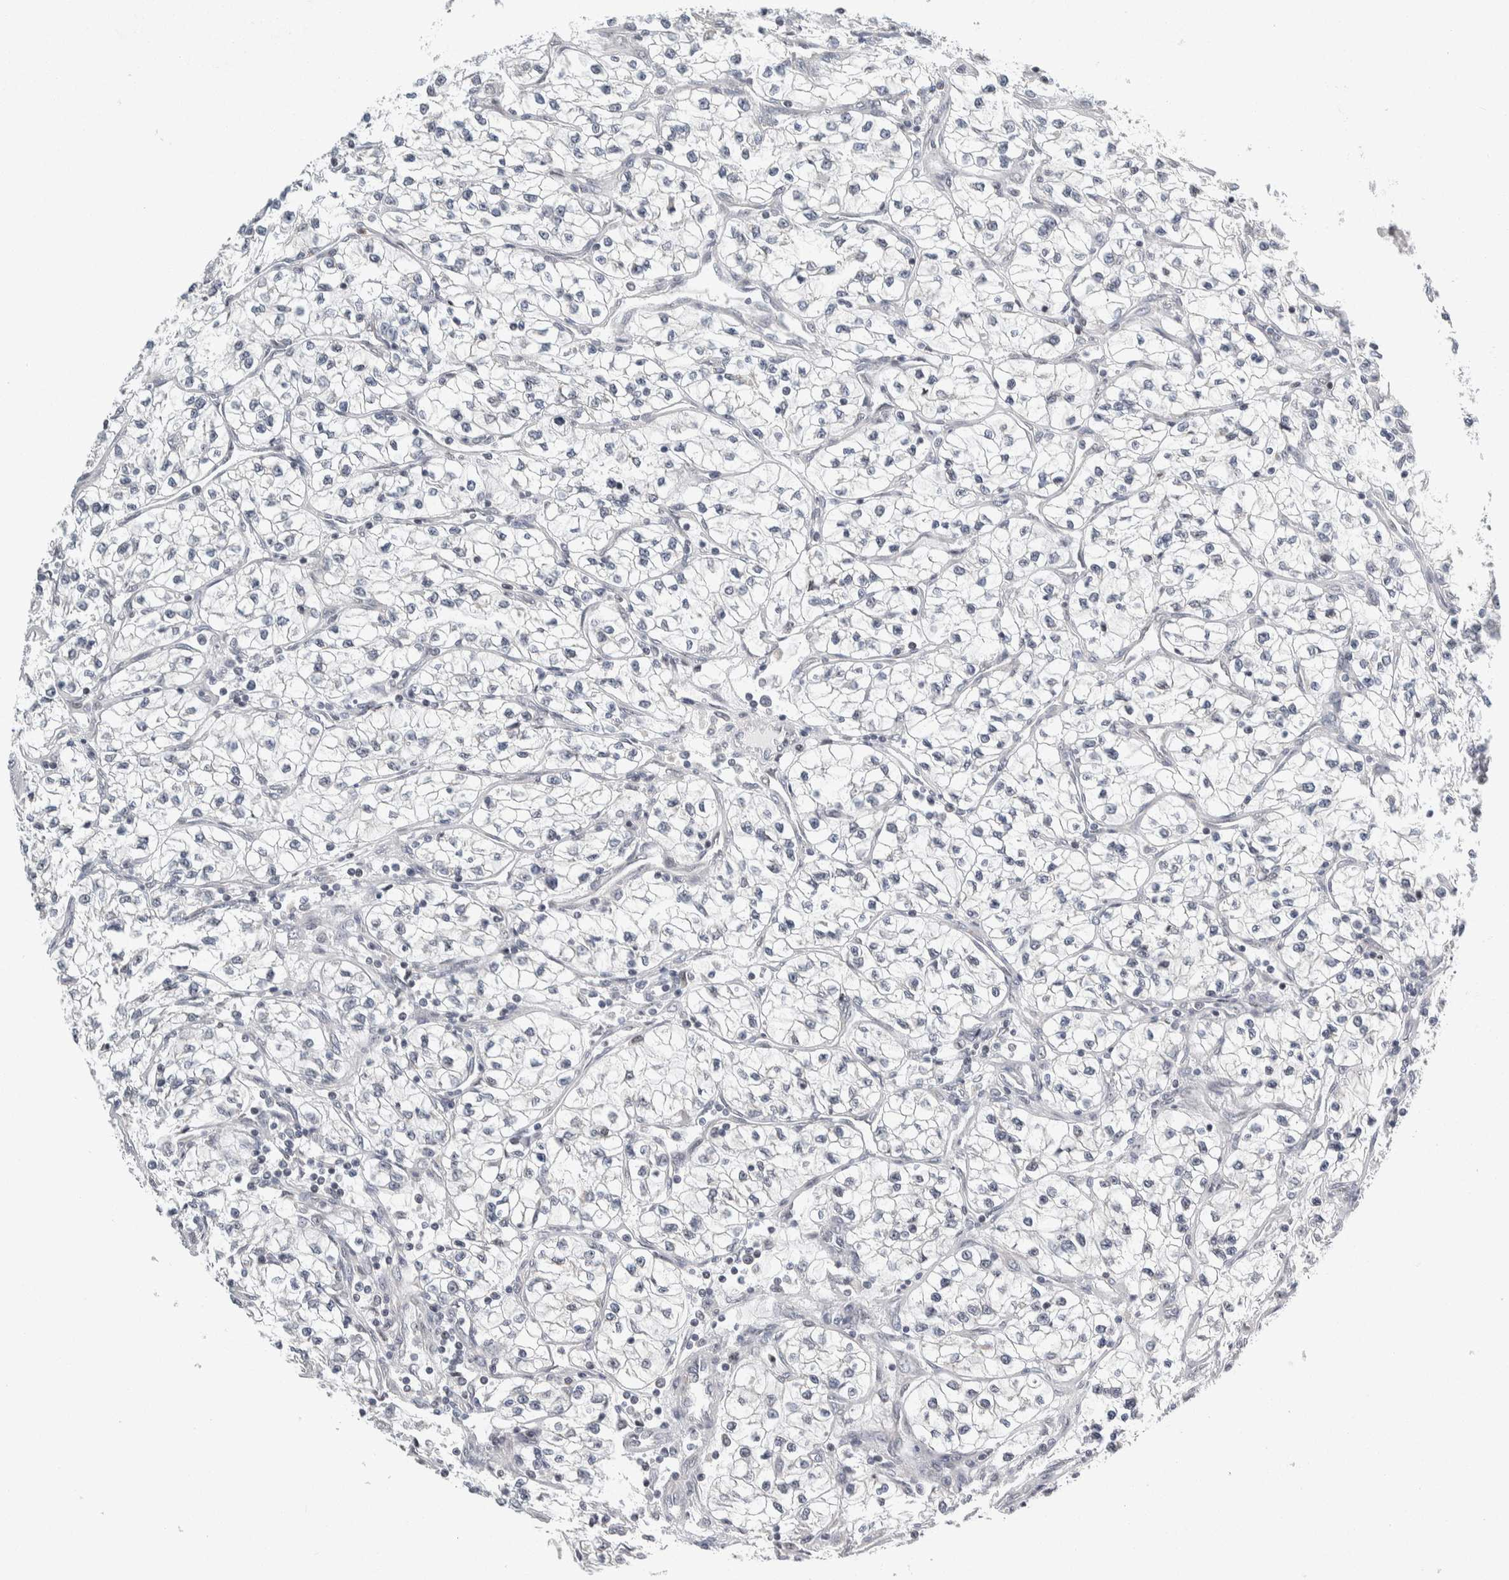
{"staining": {"intensity": "negative", "quantity": "none", "location": "none"}, "tissue": "renal cancer", "cell_type": "Tumor cells", "image_type": "cancer", "snomed": [{"axis": "morphology", "description": "Adenocarcinoma, NOS"}, {"axis": "topography", "description": "Kidney"}], "caption": "Renal adenocarcinoma was stained to show a protein in brown. There is no significant expression in tumor cells.", "gene": "NEUROD1", "patient": {"sex": "female", "age": 57}}